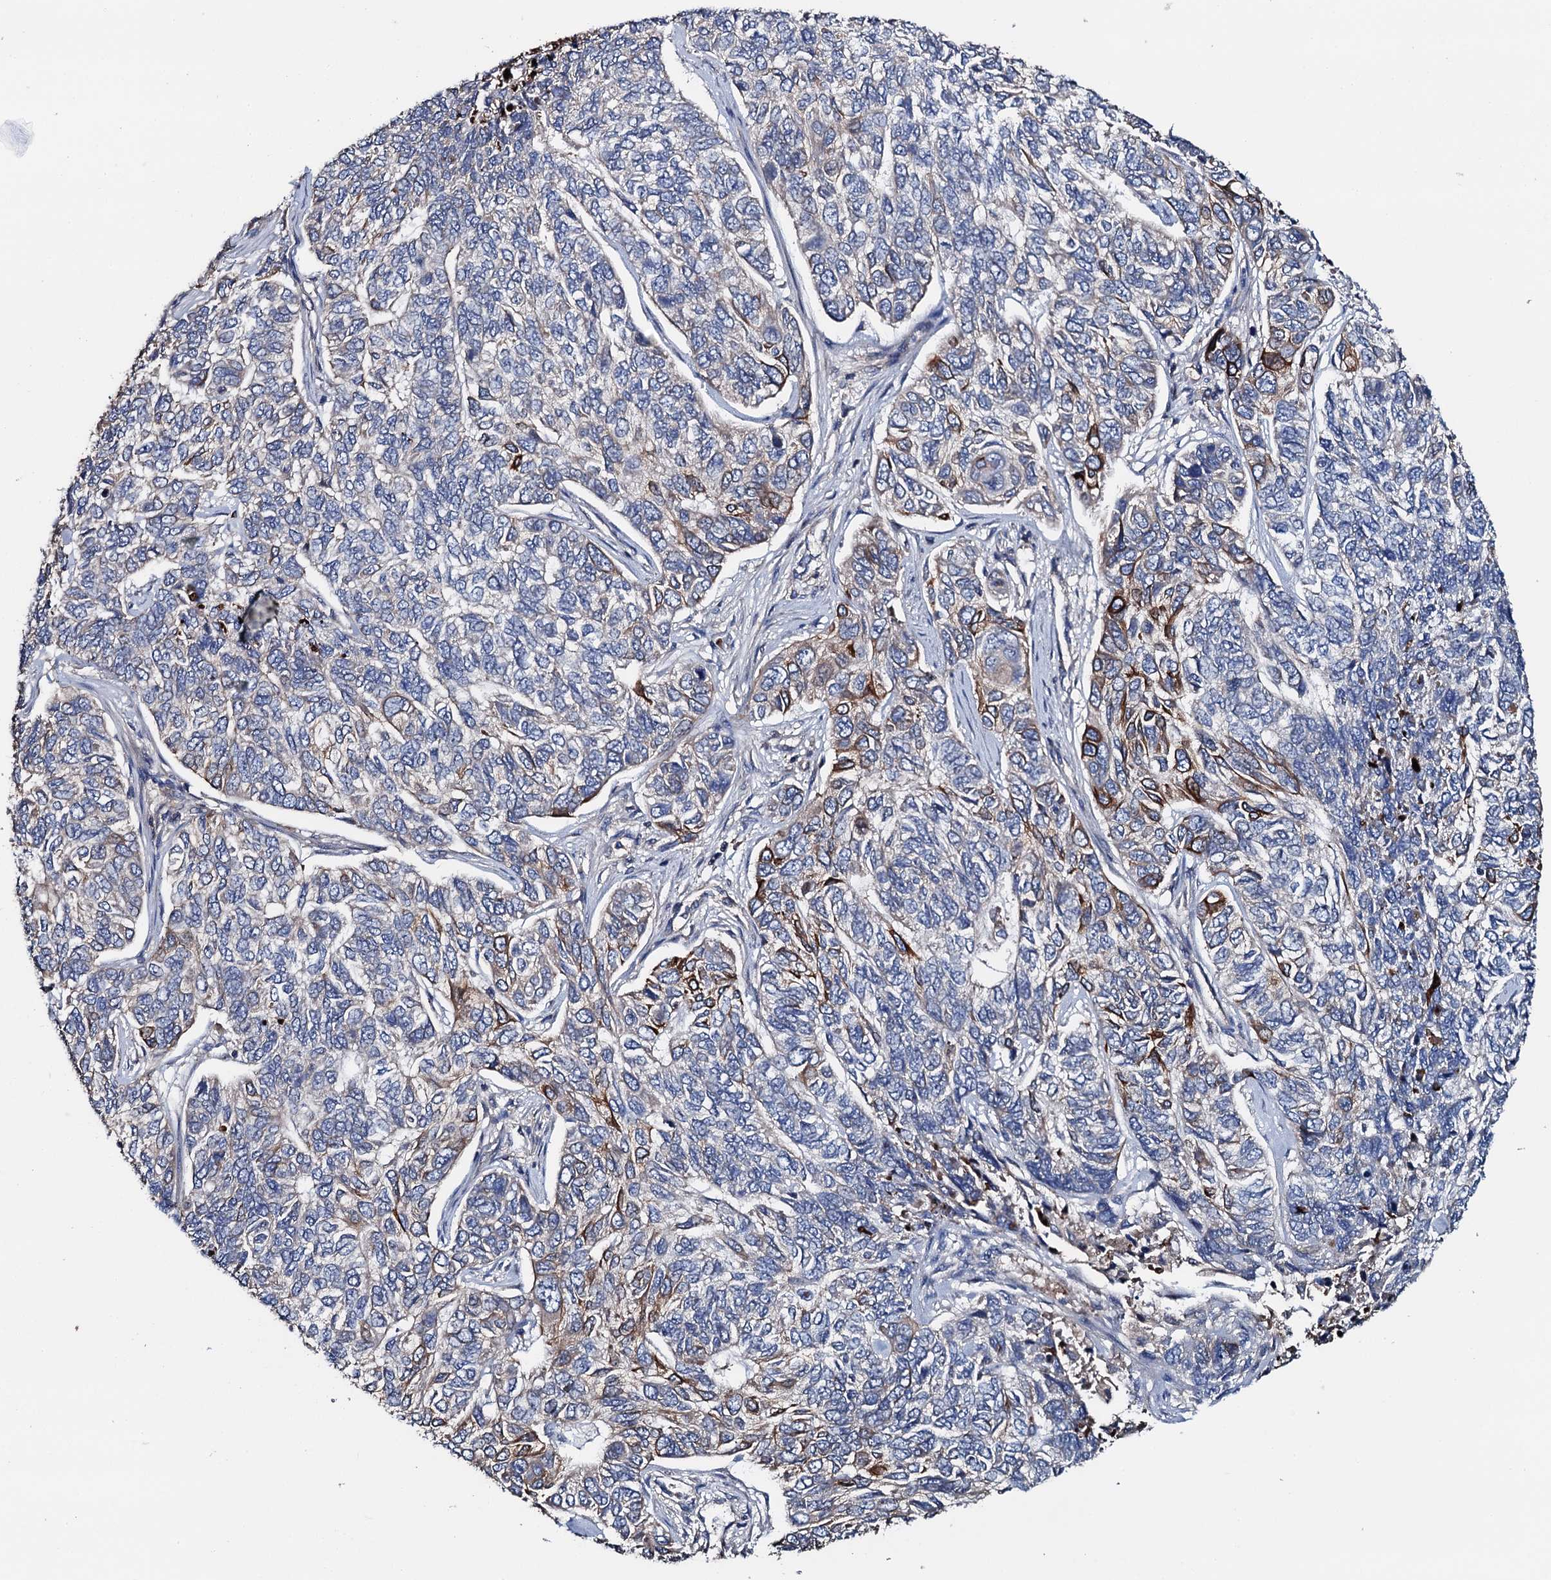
{"staining": {"intensity": "strong", "quantity": "<25%", "location": "cytoplasmic/membranous"}, "tissue": "skin cancer", "cell_type": "Tumor cells", "image_type": "cancer", "snomed": [{"axis": "morphology", "description": "Basal cell carcinoma"}, {"axis": "topography", "description": "Skin"}], "caption": "Strong cytoplasmic/membranous positivity is present in approximately <25% of tumor cells in basal cell carcinoma (skin).", "gene": "NEK1", "patient": {"sex": "female", "age": 65}}